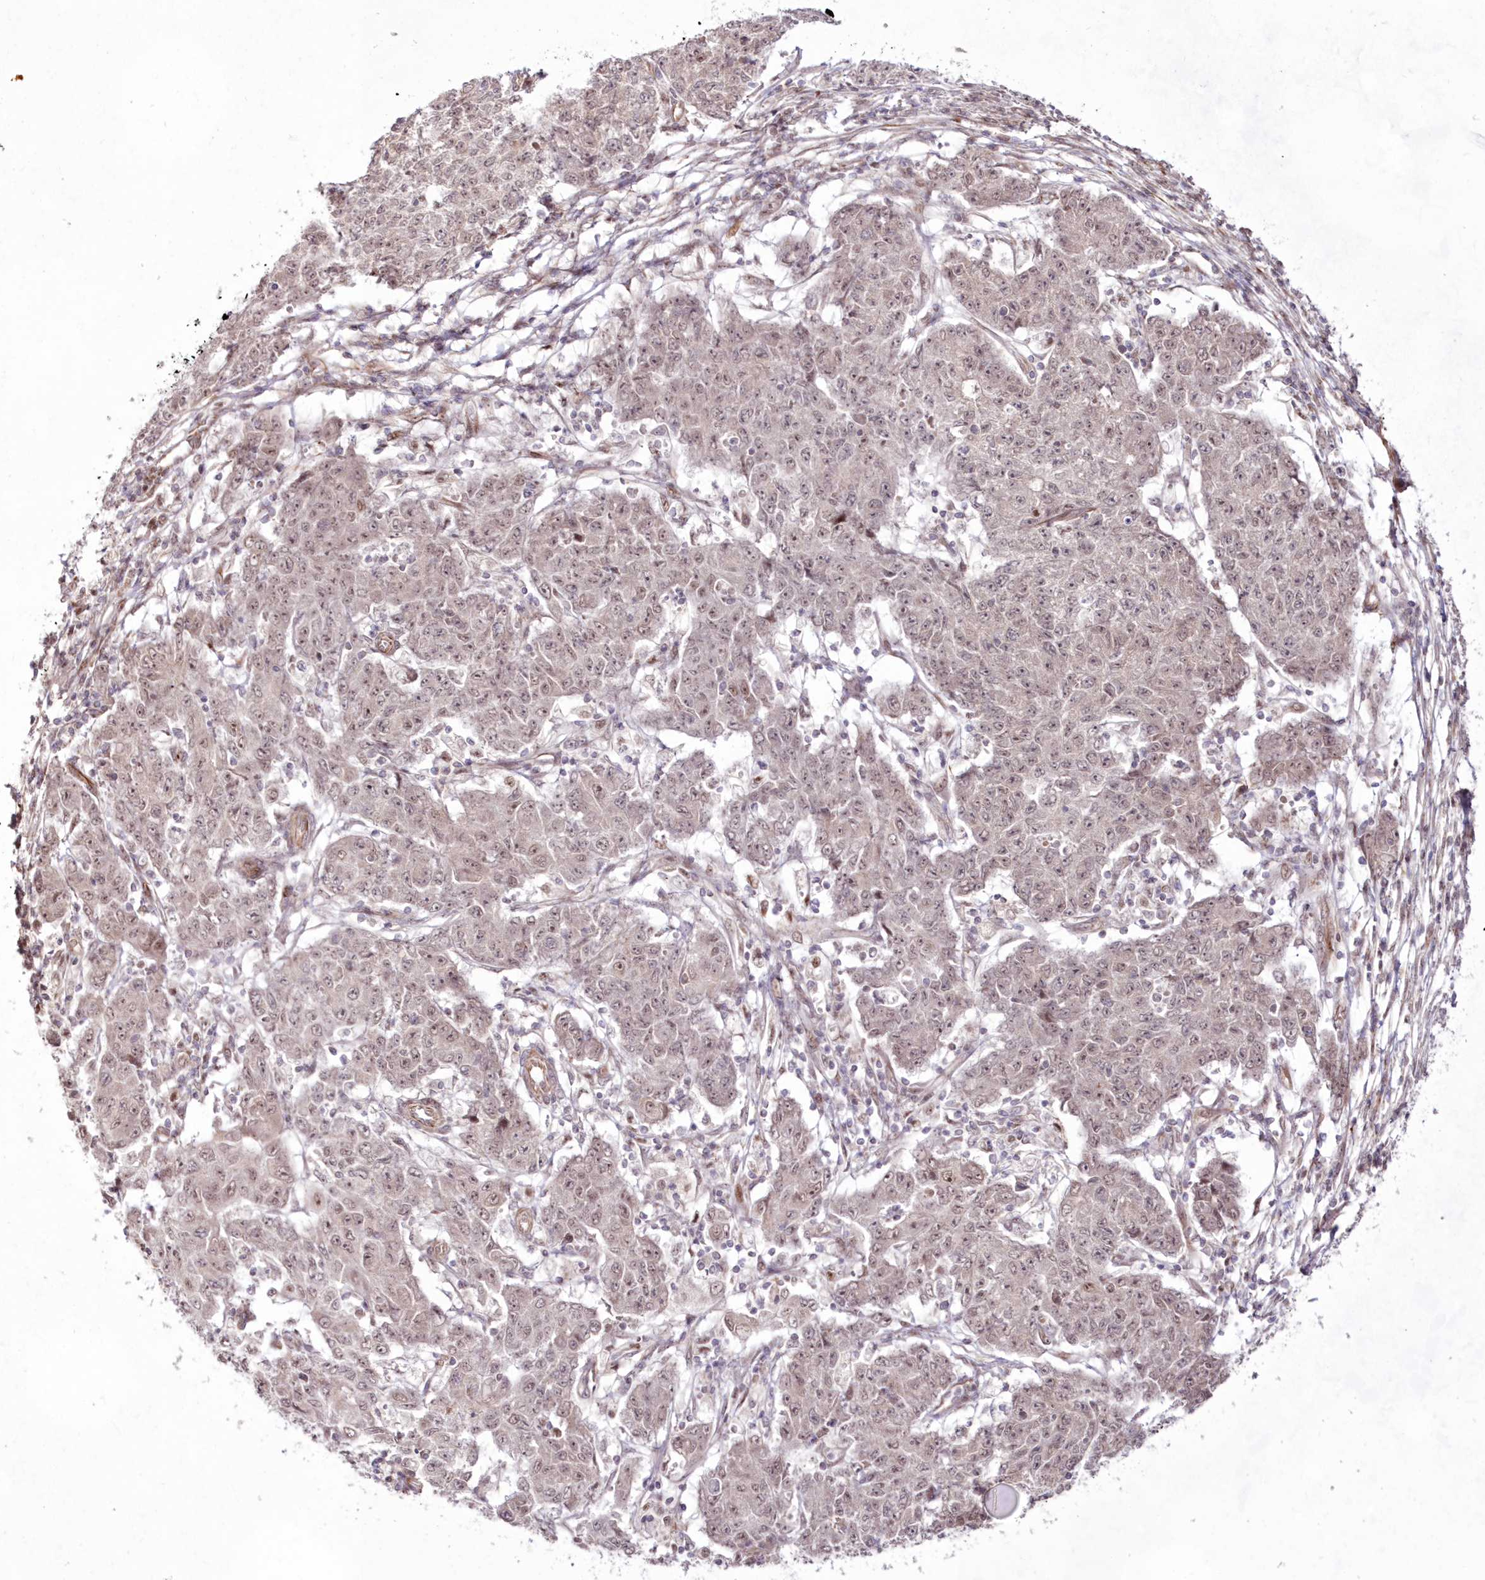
{"staining": {"intensity": "weak", "quantity": ">75%", "location": "nuclear"}, "tissue": "ovarian cancer", "cell_type": "Tumor cells", "image_type": "cancer", "snomed": [{"axis": "morphology", "description": "Carcinoma, endometroid"}, {"axis": "topography", "description": "Ovary"}], "caption": "Ovarian cancer stained with IHC displays weak nuclear positivity in approximately >75% of tumor cells.", "gene": "SNIP1", "patient": {"sex": "female", "age": 42}}